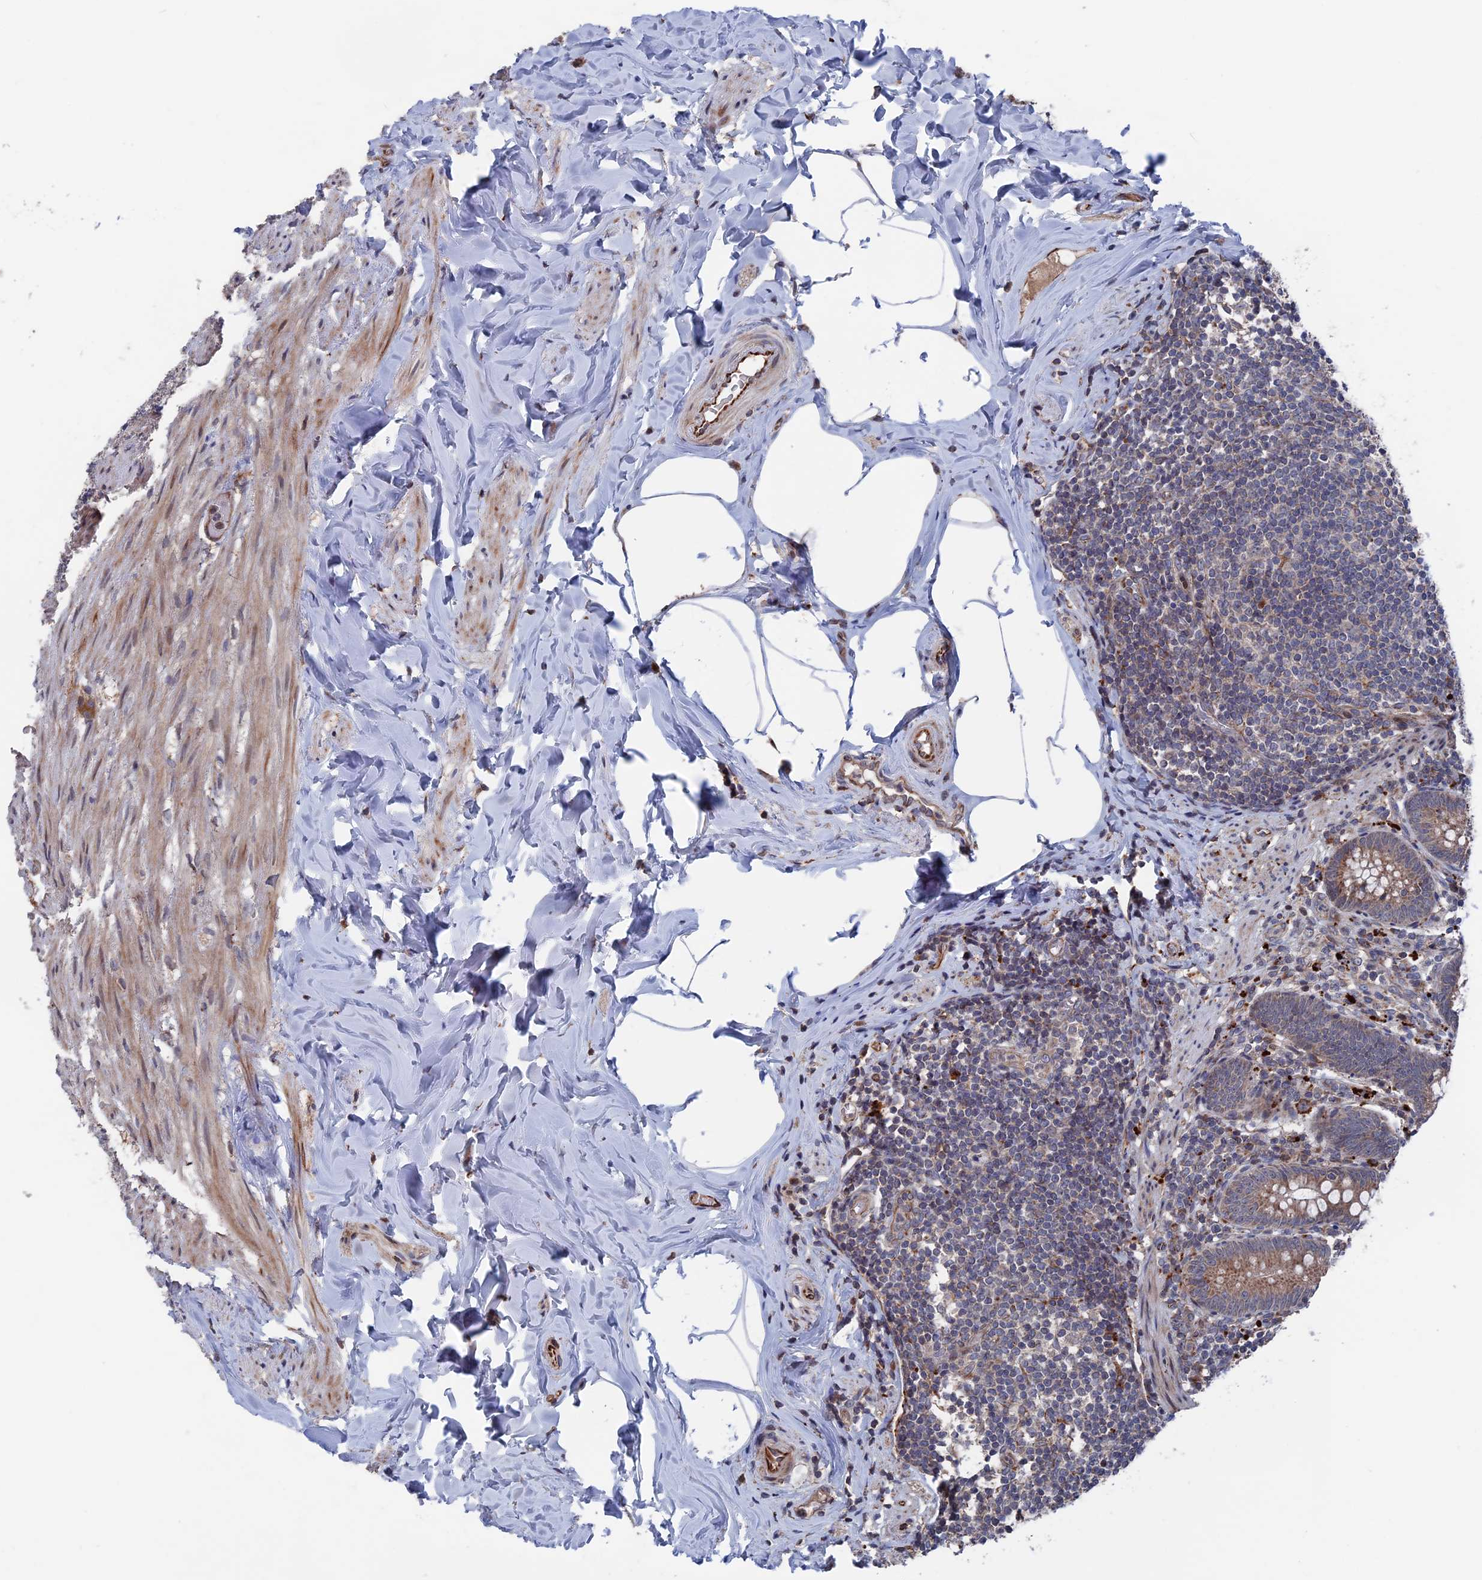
{"staining": {"intensity": "weak", "quantity": ">75%", "location": "cytoplasmic/membranous"}, "tissue": "appendix", "cell_type": "Glandular cells", "image_type": "normal", "snomed": [{"axis": "morphology", "description": "Normal tissue, NOS"}, {"axis": "topography", "description": "Appendix"}], "caption": "An image of appendix stained for a protein demonstrates weak cytoplasmic/membranous brown staining in glandular cells. (DAB (3,3'-diaminobenzidine) IHC with brightfield microscopy, high magnification).", "gene": "PLA2G15", "patient": {"sex": "male", "age": 55}}